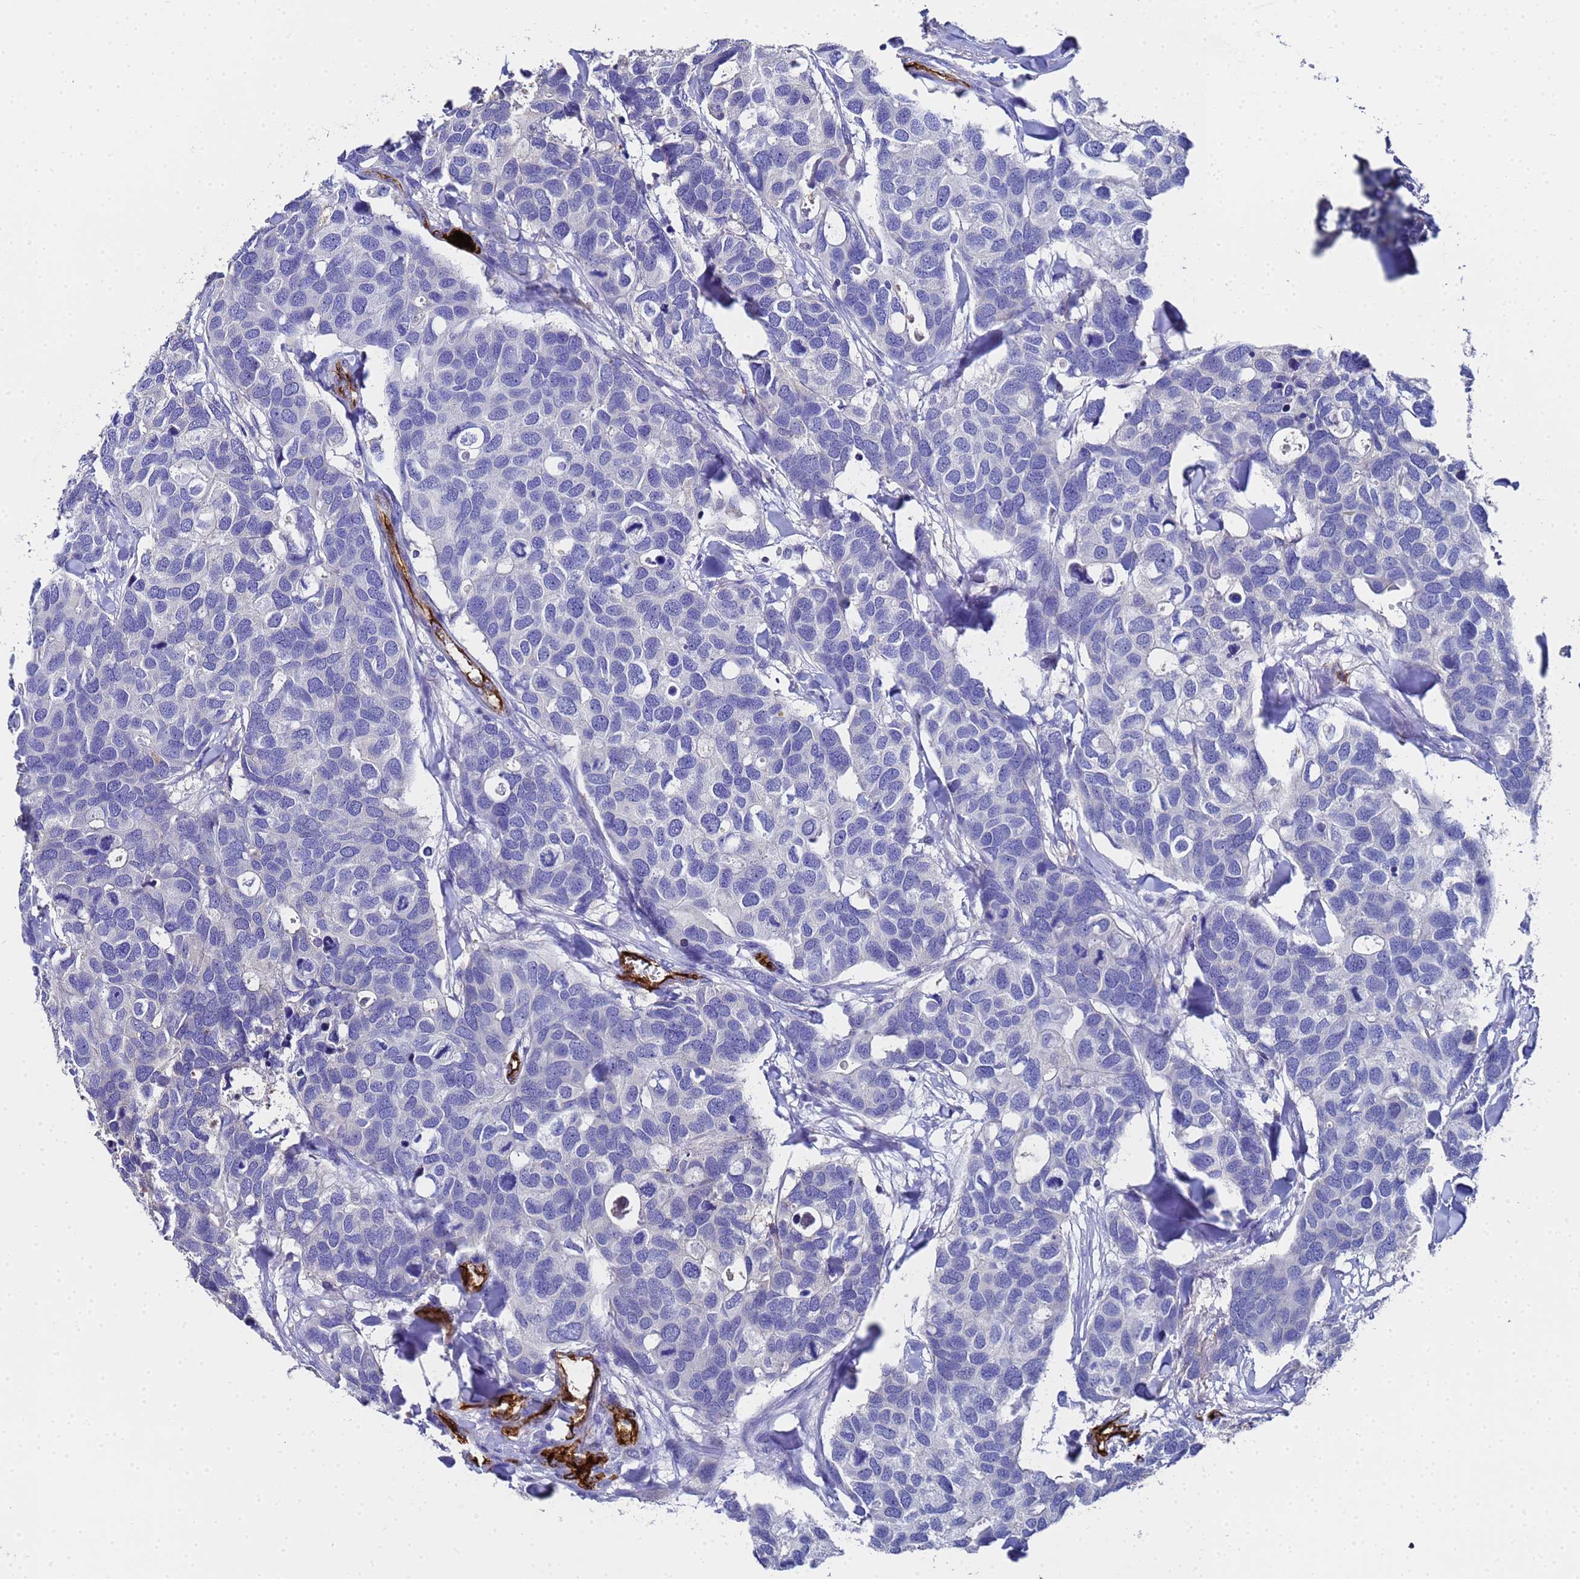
{"staining": {"intensity": "negative", "quantity": "none", "location": "none"}, "tissue": "breast cancer", "cell_type": "Tumor cells", "image_type": "cancer", "snomed": [{"axis": "morphology", "description": "Duct carcinoma"}, {"axis": "topography", "description": "Breast"}], "caption": "Tumor cells show no significant positivity in intraductal carcinoma (breast). Brightfield microscopy of IHC stained with DAB (3,3'-diaminobenzidine) (brown) and hematoxylin (blue), captured at high magnification.", "gene": "ADIPOQ", "patient": {"sex": "female", "age": 83}}